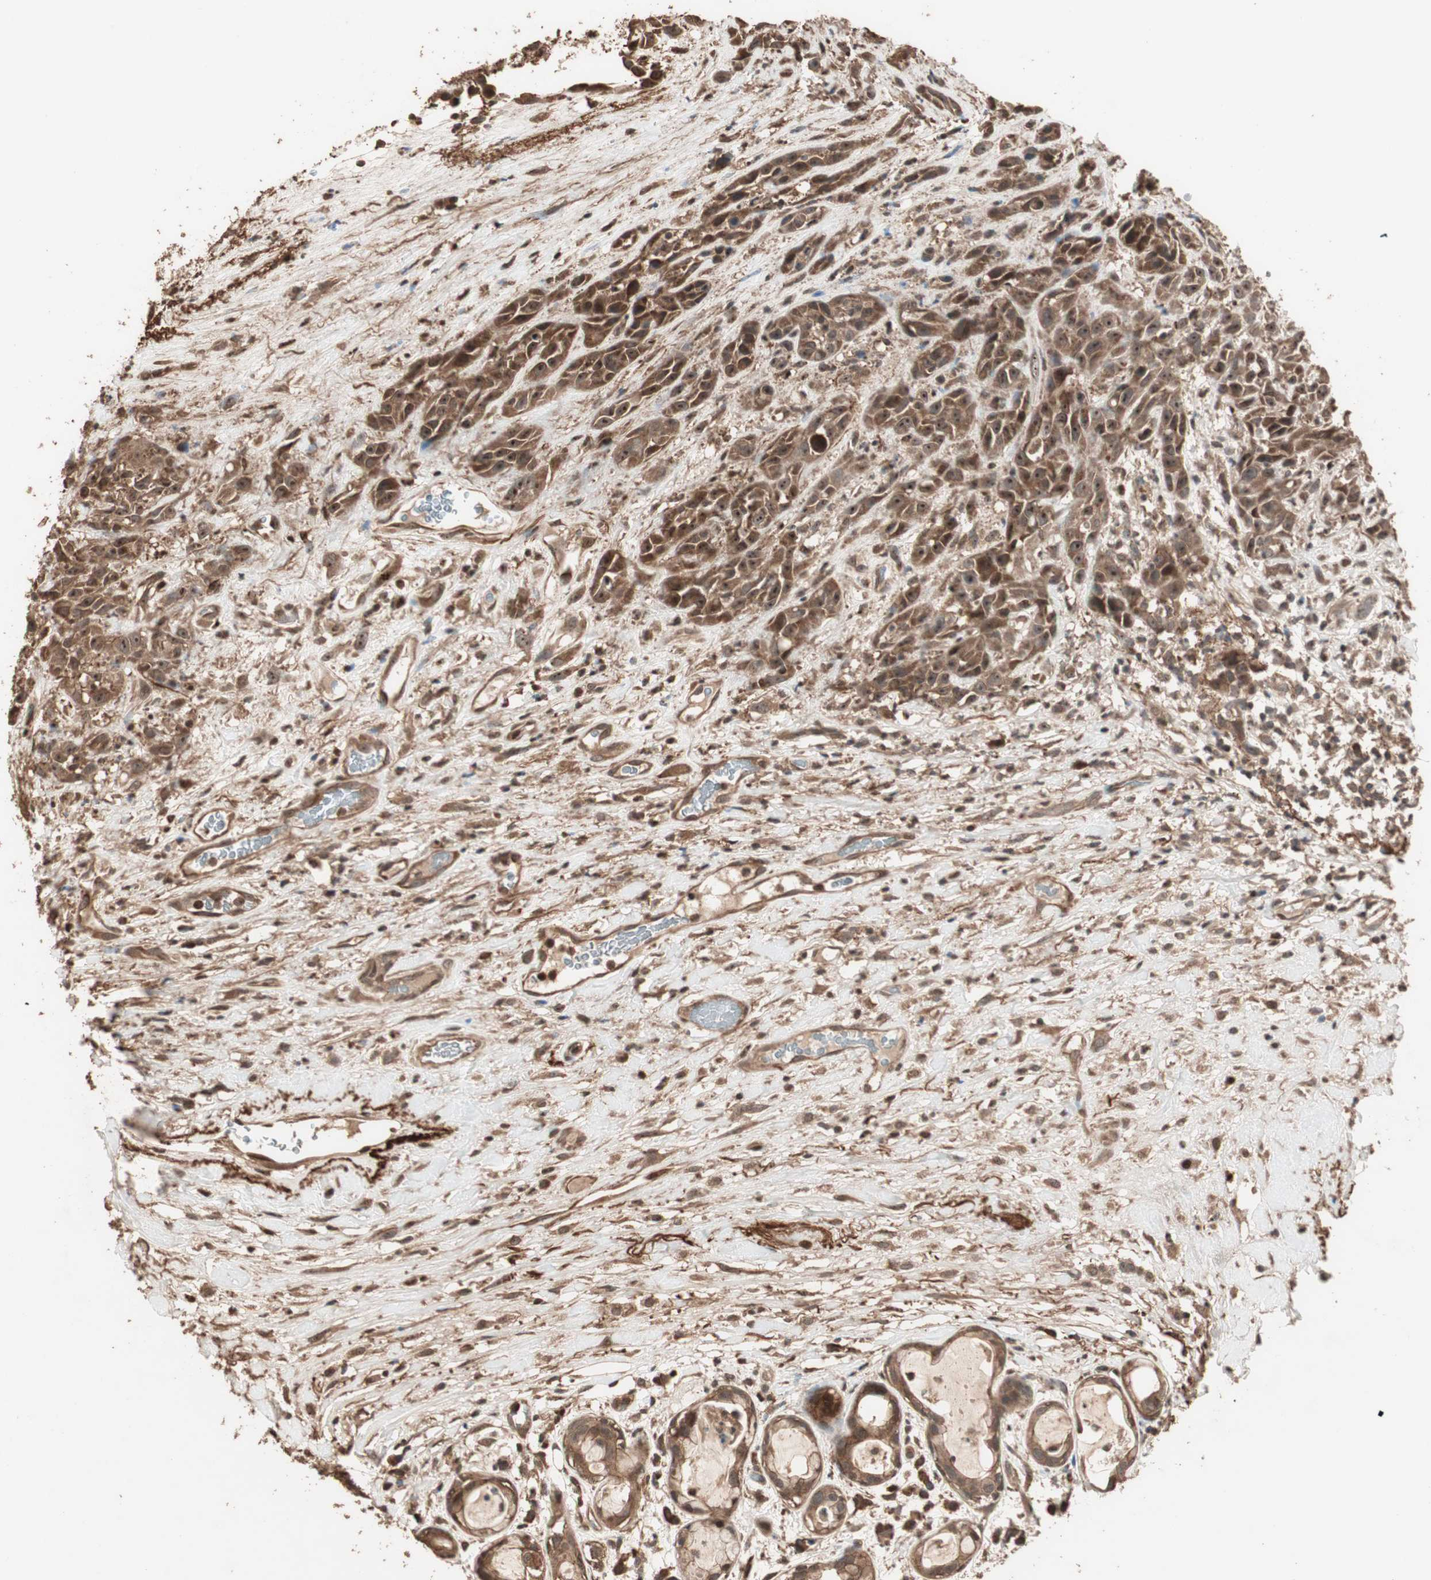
{"staining": {"intensity": "strong", "quantity": ">75%", "location": "cytoplasmic/membranous,nuclear"}, "tissue": "head and neck cancer", "cell_type": "Tumor cells", "image_type": "cancer", "snomed": [{"axis": "morphology", "description": "Normal tissue, NOS"}, {"axis": "morphology", "description": "Squamous cell carcinoma, NOS"}, {"axis": "topography", "description": "Cartilage tissue"}, {"axis": "topography", "description": "Head-Neck"}], "caption": "A high-resolution histopathology image shows IHC staining of head and neck cancer (squamous cell carcinoma), which displays strong cytoplasmic/membranous and nuclear staining in approximately >75% of tumor cells.", "gene": "USP20", "patient": {"sex": "male", "age": 62}}